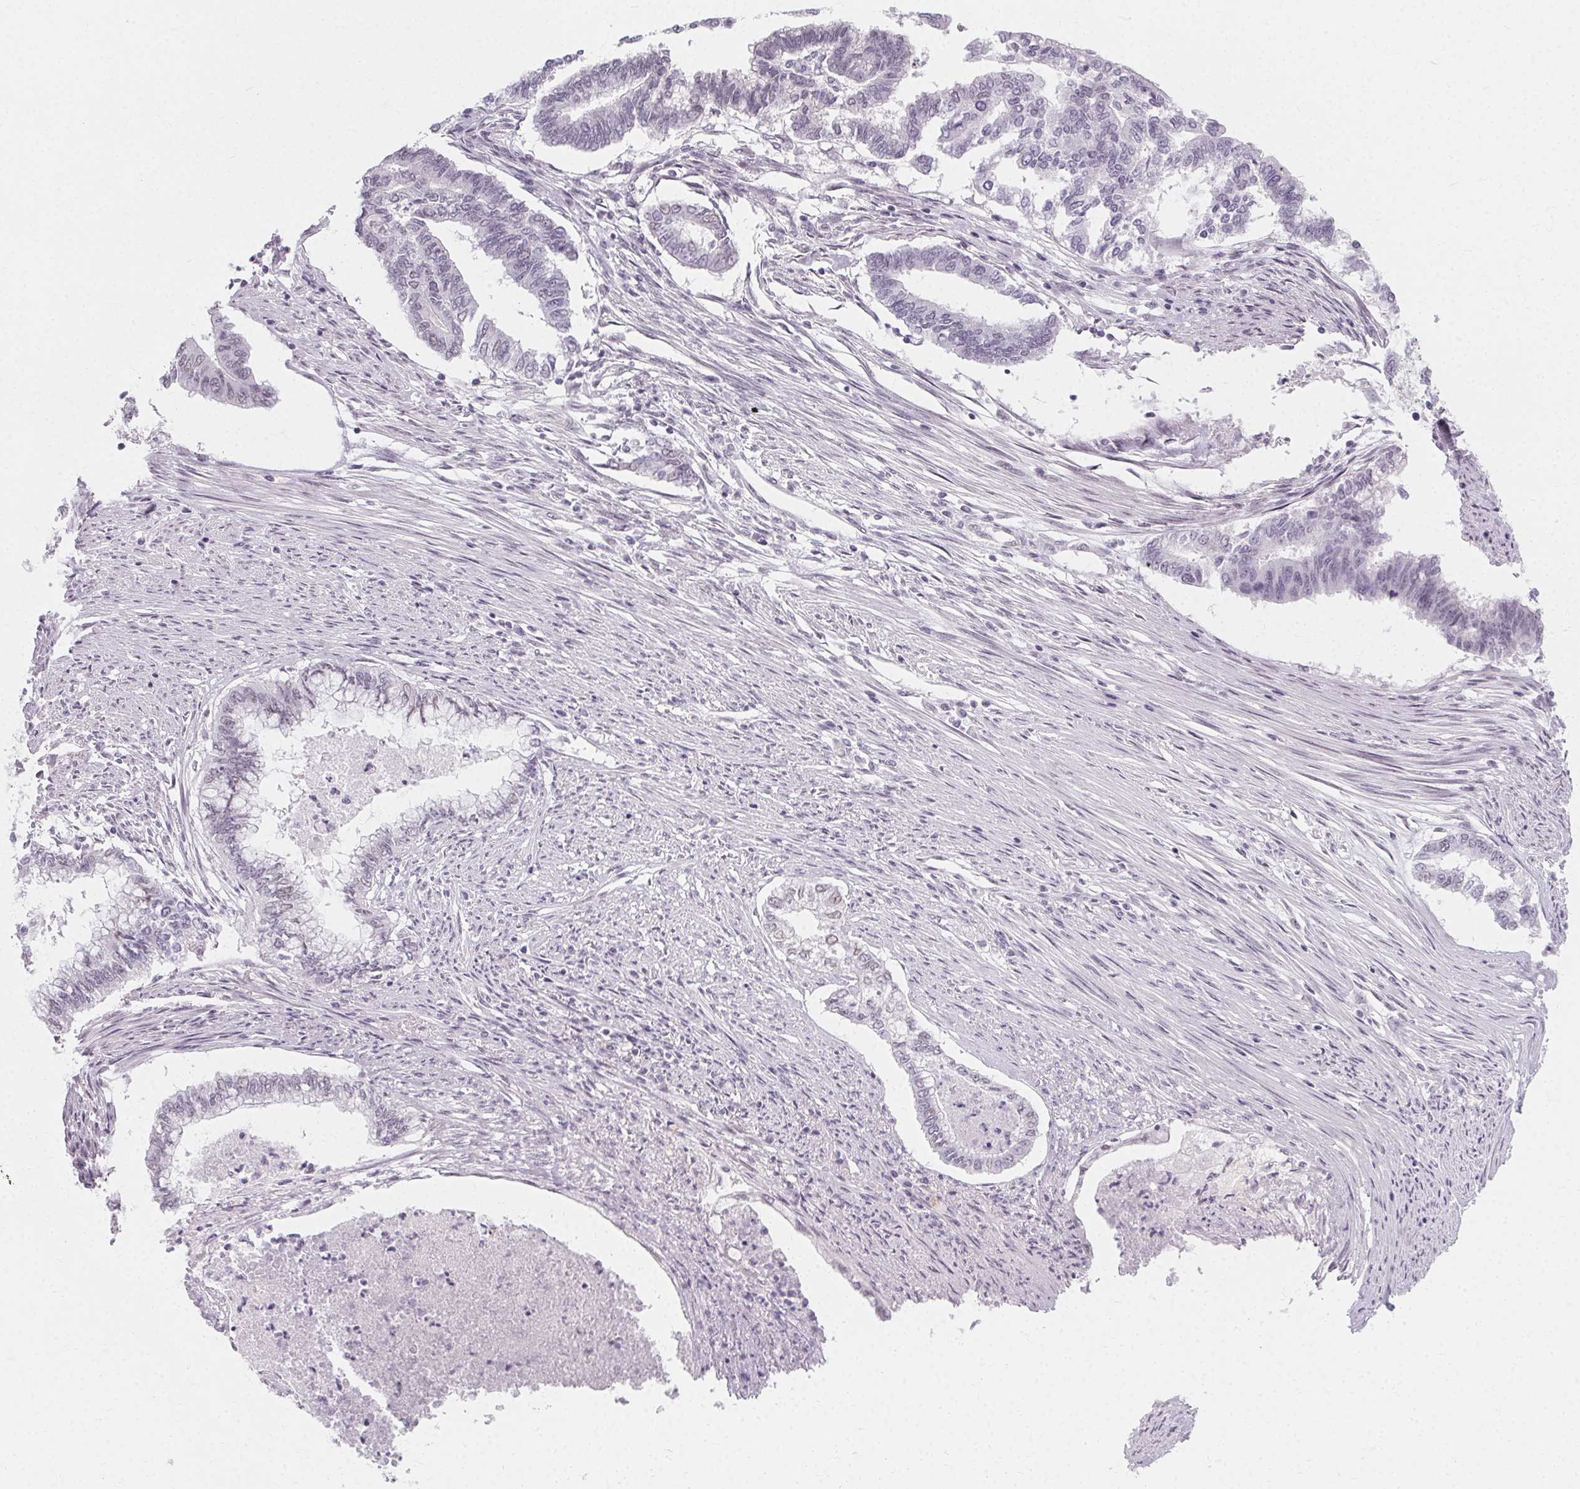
{"staining": {"intensity": "negative", "quantity": "none", "location": "none"}, "tissue": "endometrial cancer", "cell_type": "Tumor cells", "image_type": "cancer", "snomed": [{"axis": "morphology", "description": "Adenocarcinoma, NOS"}, {"axis": "topography", "description": "Endometrium"}], "caption": "Endometrial adenocarcinoma was stained to show a protein in brown. There is no significant expression in tumor cells. Nuclei are stained in blue.", "gene": "SYNPR", "patient": {"sex": "female", "age": 79}}